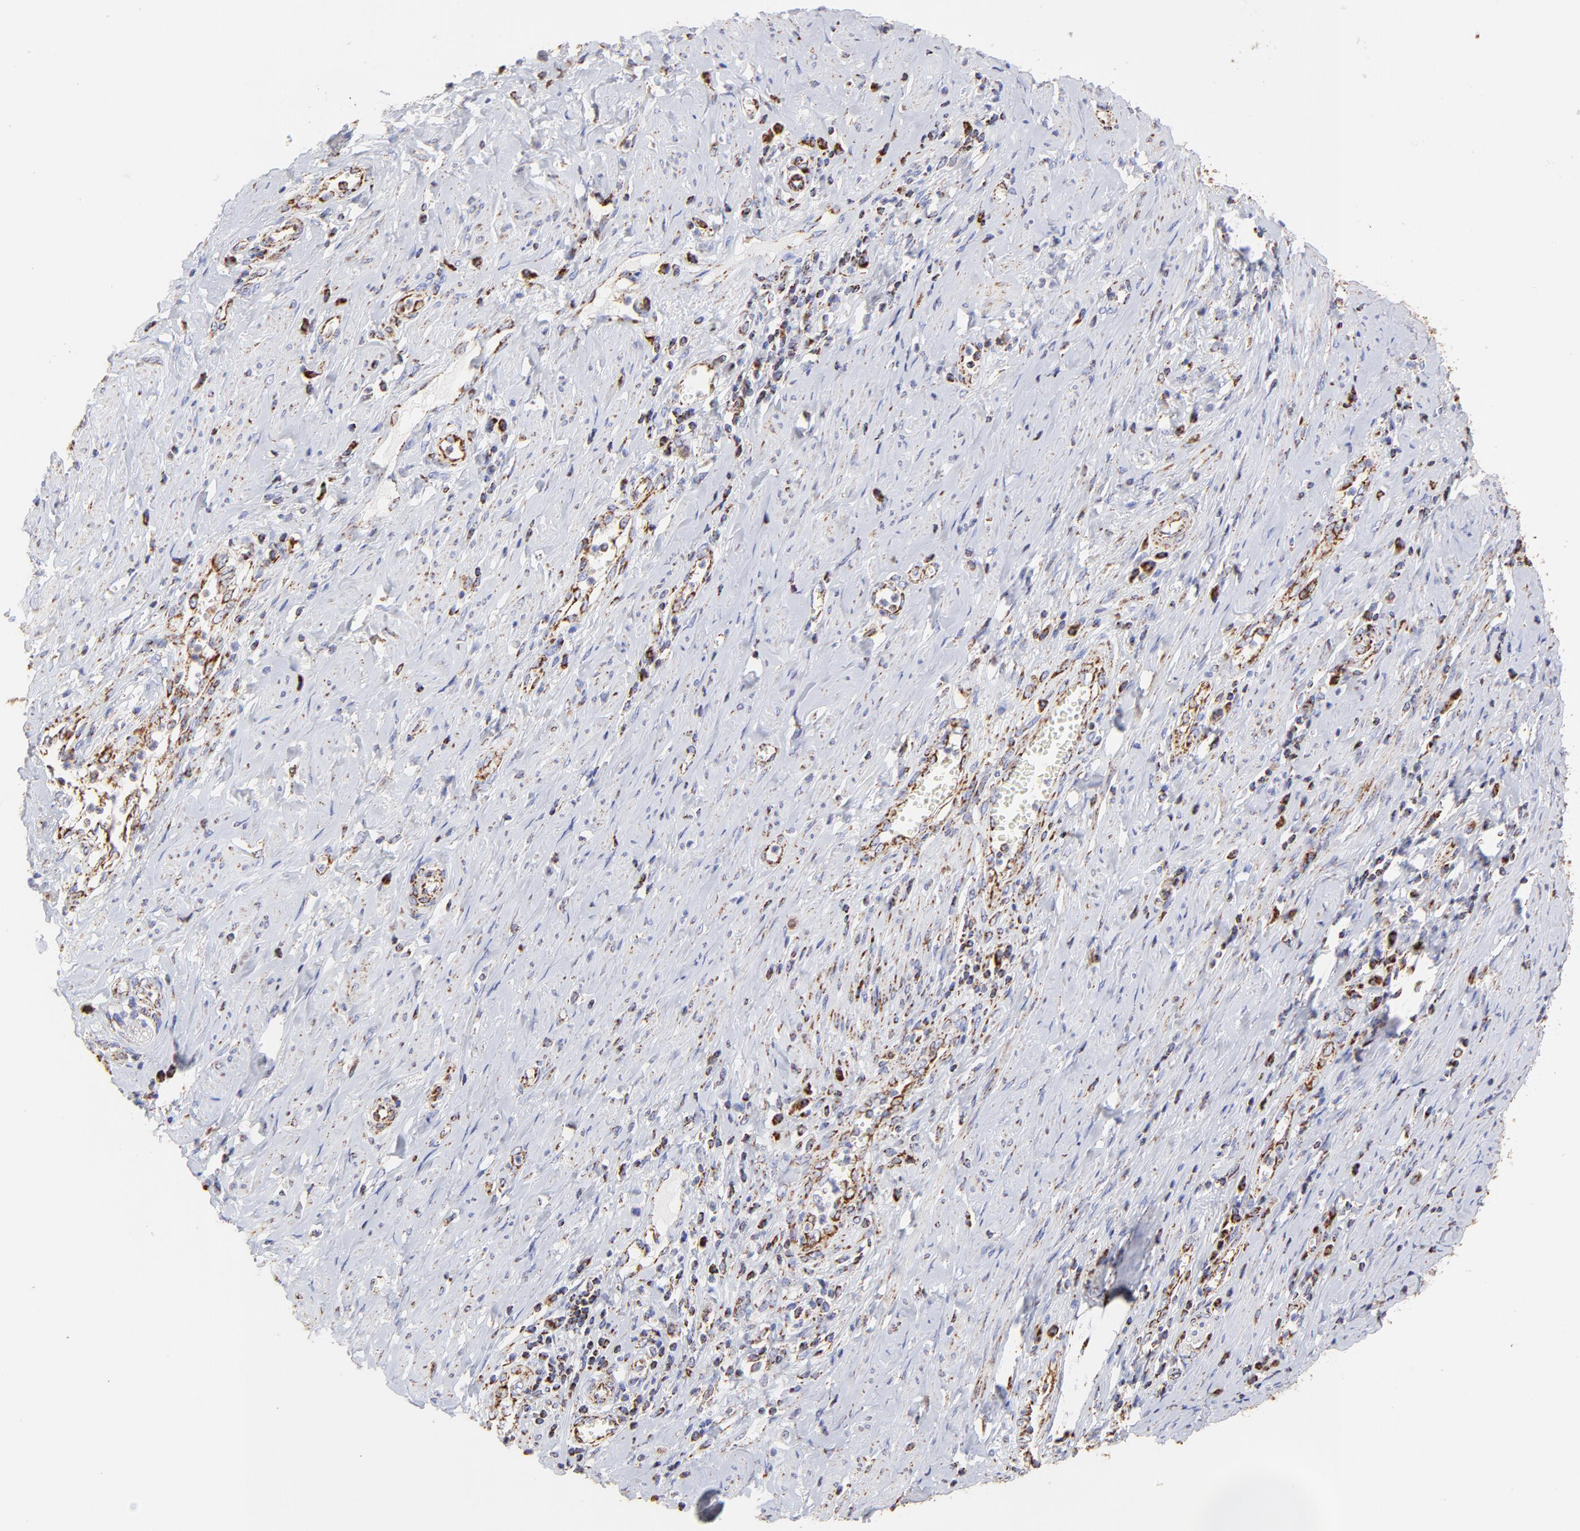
{"staining": {"intensity": "strong", "quantity": ">75%", "location": "cytoplasmic/membranous"}, "tissue": "cervical cancer", "cell_type": "Tumor cells", "image_type": "cancer", "snomed": [{"axis": "morphology", "description": "Squamous cell carcinoma, NOS"}, {"axis": "topography", "description": "Cervix"}], "caption": "Immunohistochemical staining of squamous cell carcinoma (cervical) displays high levels of strong cytoplasmic/membranous protein staining in about >75% of tumor cells.", "gene": "ECH1", "patient": {"sex": "female", "age": 53}}